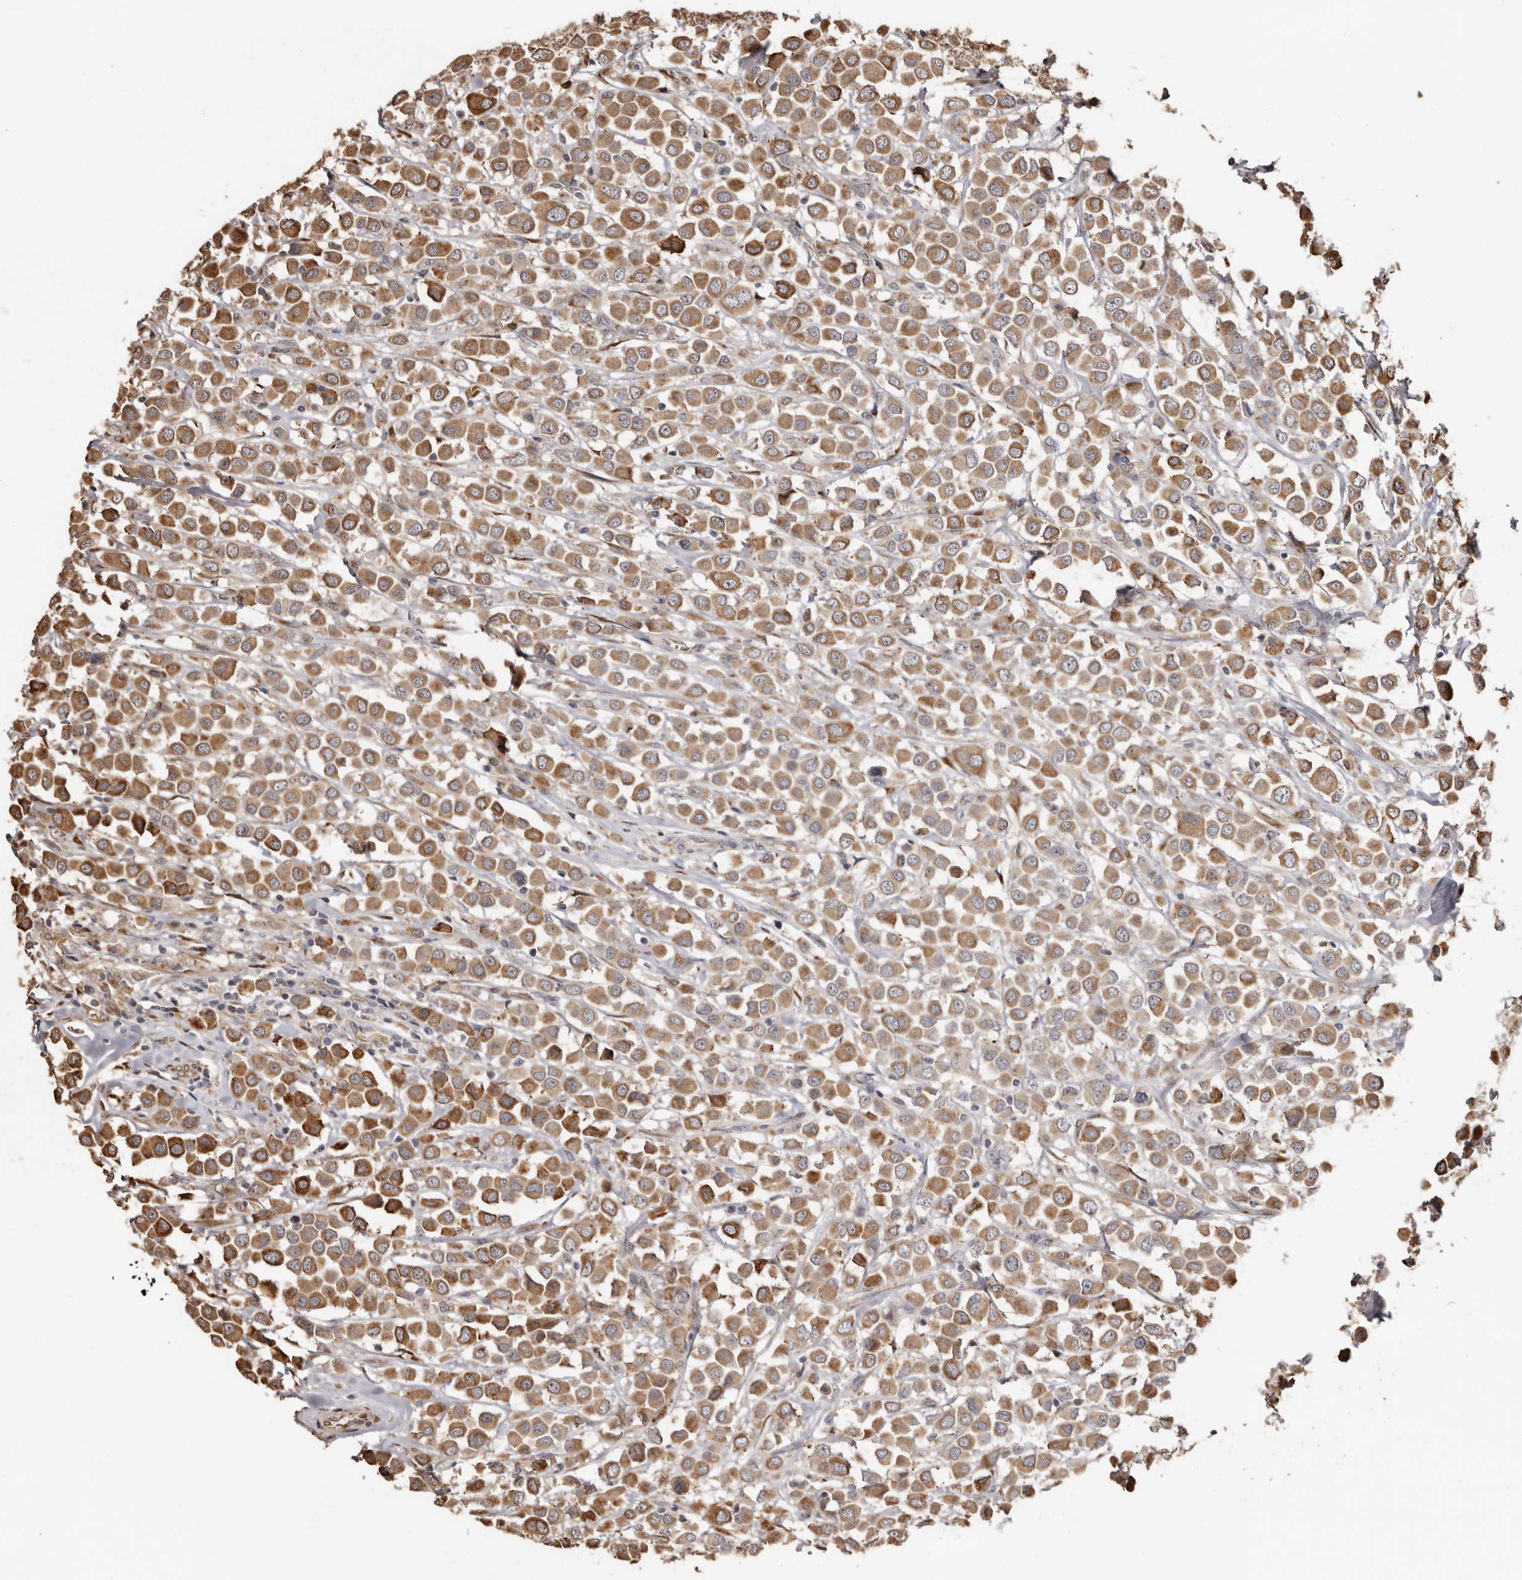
{"staining": {"intensity": "moderate", "quantity": ">75%", "location": "cytoplasmic/membranous"}, "tissue": "breast cancer", "cell_type": "Tumor cells", "image_type": "cancer", "snomed": [{"axis": "morphology", "description": "Duct carcinoma"}, {"axis": "topography", "description": "Breast"}], "caption": "Immunohistochemical staining of breast cancer shows medium levels of moderate cytoplasmic/membranous positivity in approximately >75% of tumor cells.", "gene": "ENTREP1", "patient": {"sex": "female", "age": 61}}